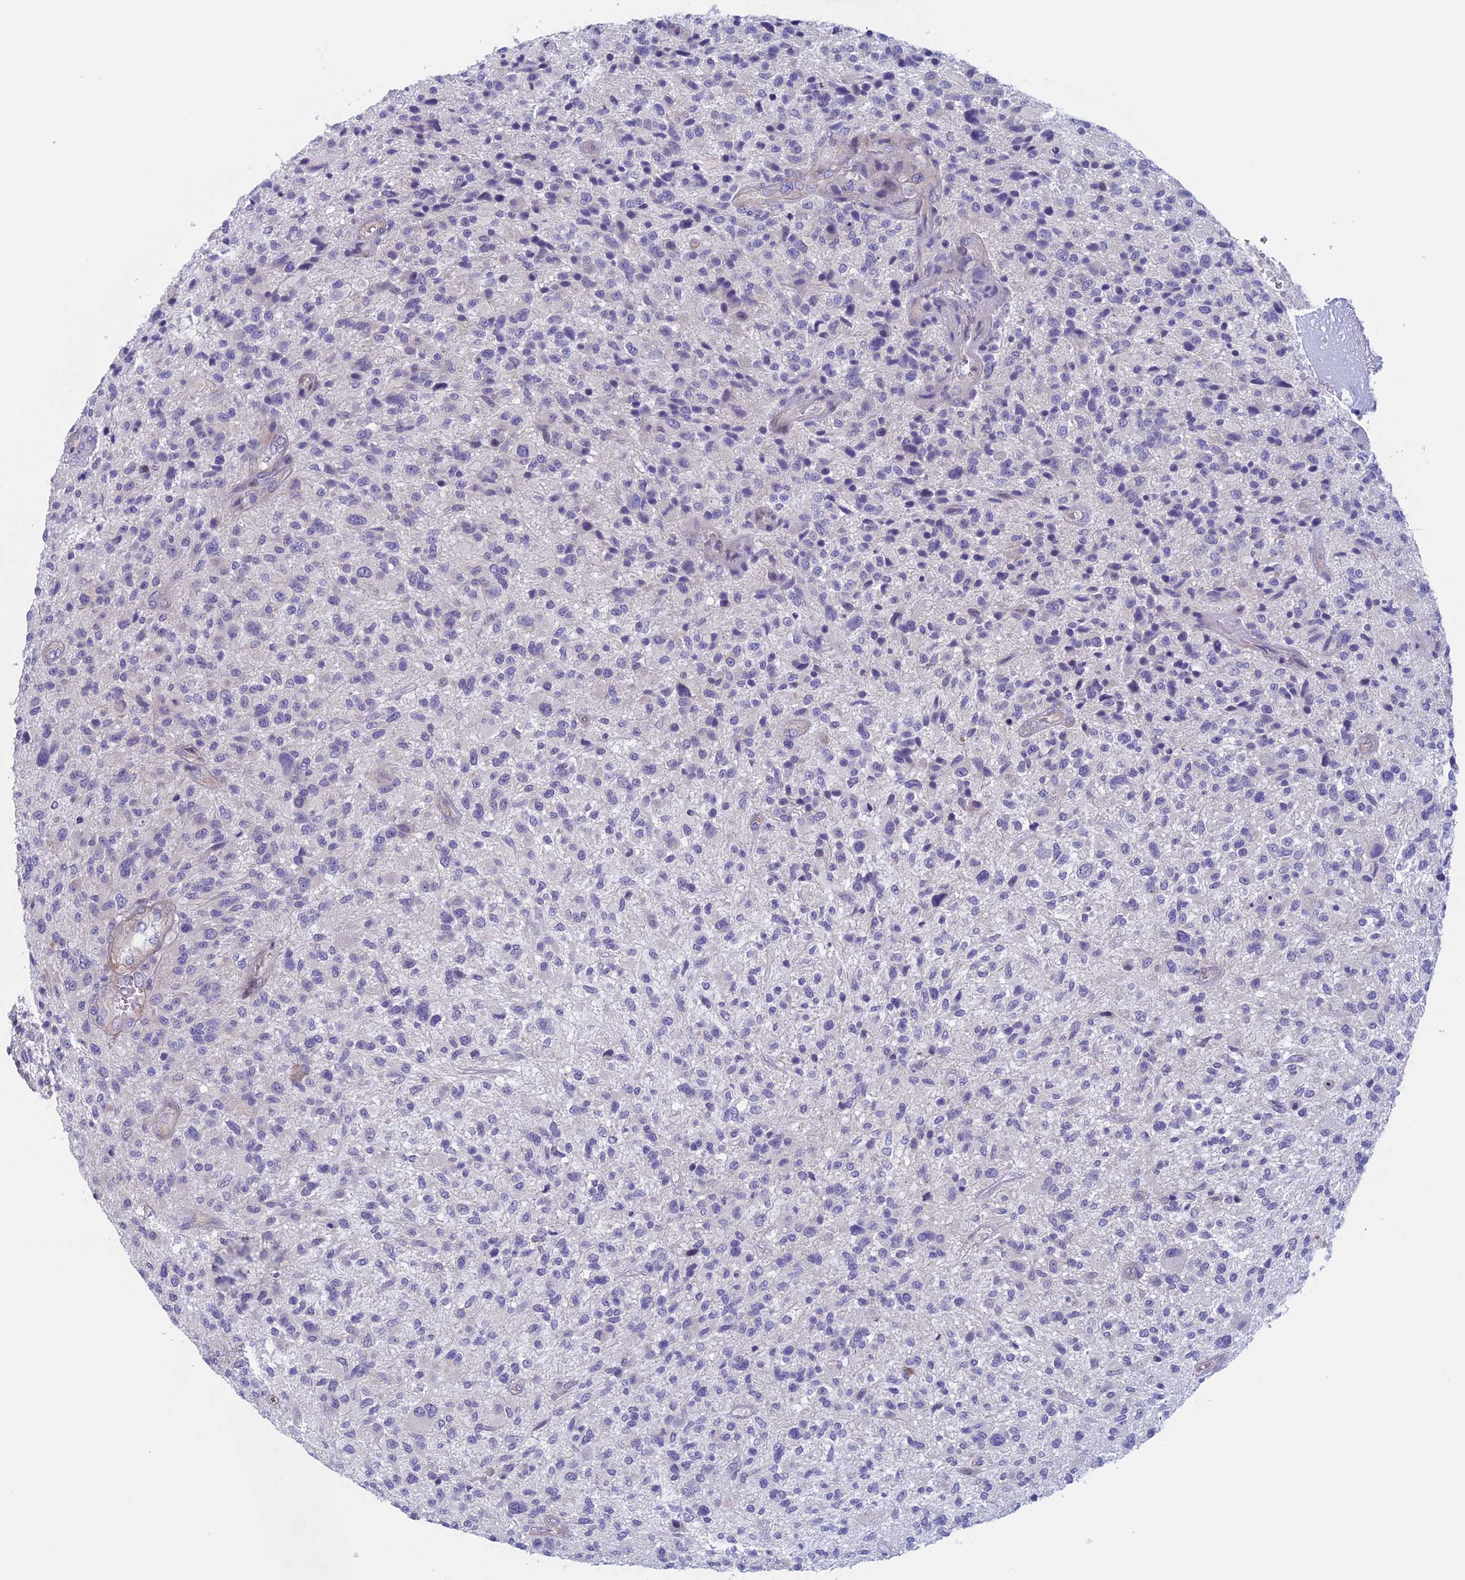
{"staining": {"intensity": "negative", "quantity": "none", "location": "none"}, "tissue": "glioma", "cell_type": "Tumor cells", "image_type": "cancer", "snomed": [{"axis": "morphology", "description": "Glioma, malignant, High grade"}, {"axis": "topography", "description": "Brain"}], "caption": "An immunohistochemistry photomicrograph of glioma is shown. There is no staining in tumor cells of glioma.", "gene": "CNOT6L", "patient": {"sex": "male", "age": 47}}